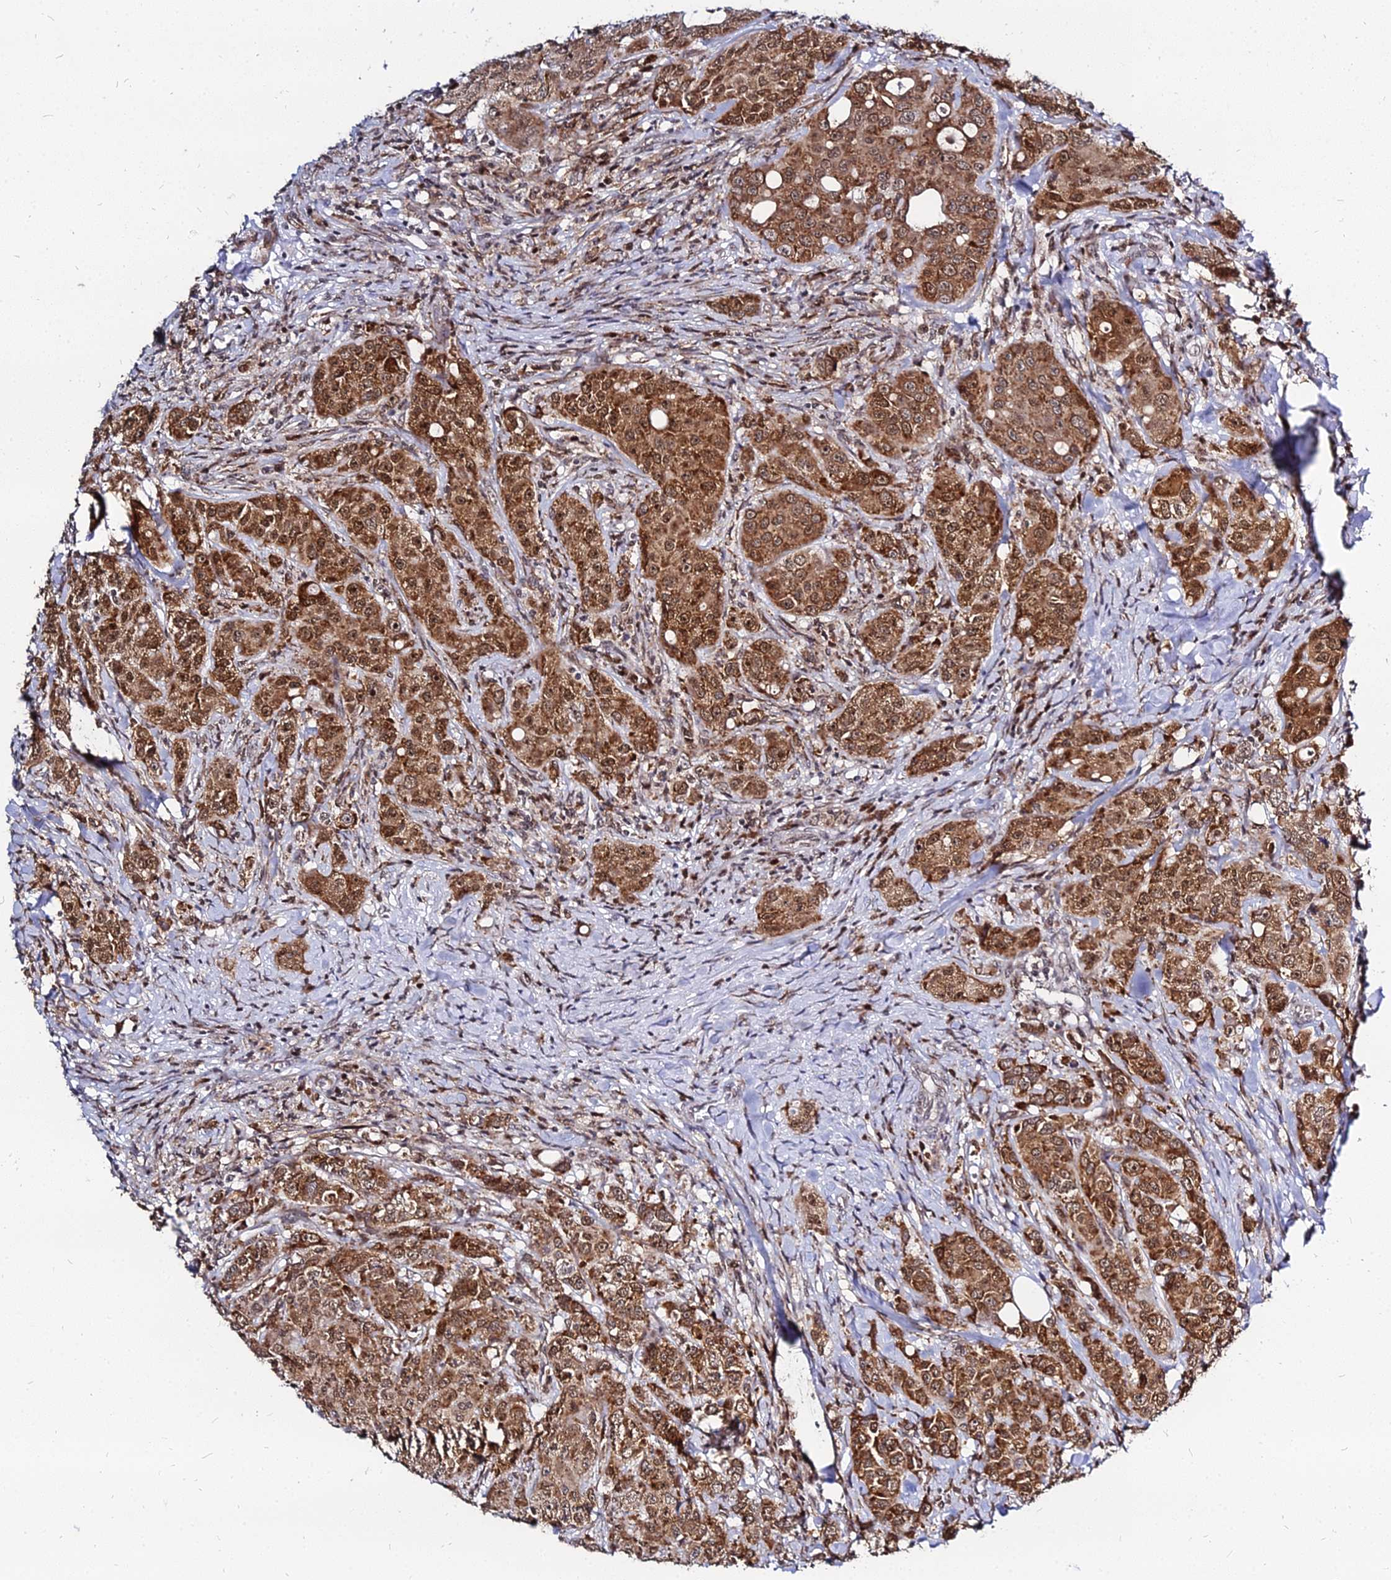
{"staining": {"intensity": "strong", "quantity": ">75%", "location": "cytoplasmic/membranous,nuclear"}, "tissue": "breast cancer", "cell_type": "Tumor cells", "image_type": "cancer", "snomed": [{"axis": "morphology", "description": "Duct carcinoma"}, {"axis": "topography", "description": "Breast"}], "caption": "Strong cytoplasmic/membranous and nuclear expression for a protein is seen in about >75% of tumor cells of breast cancer (invasive ductal carcinoma) using IHC.", "gene": "RNF121", "patient": {"sex": "female", "age": 43}}